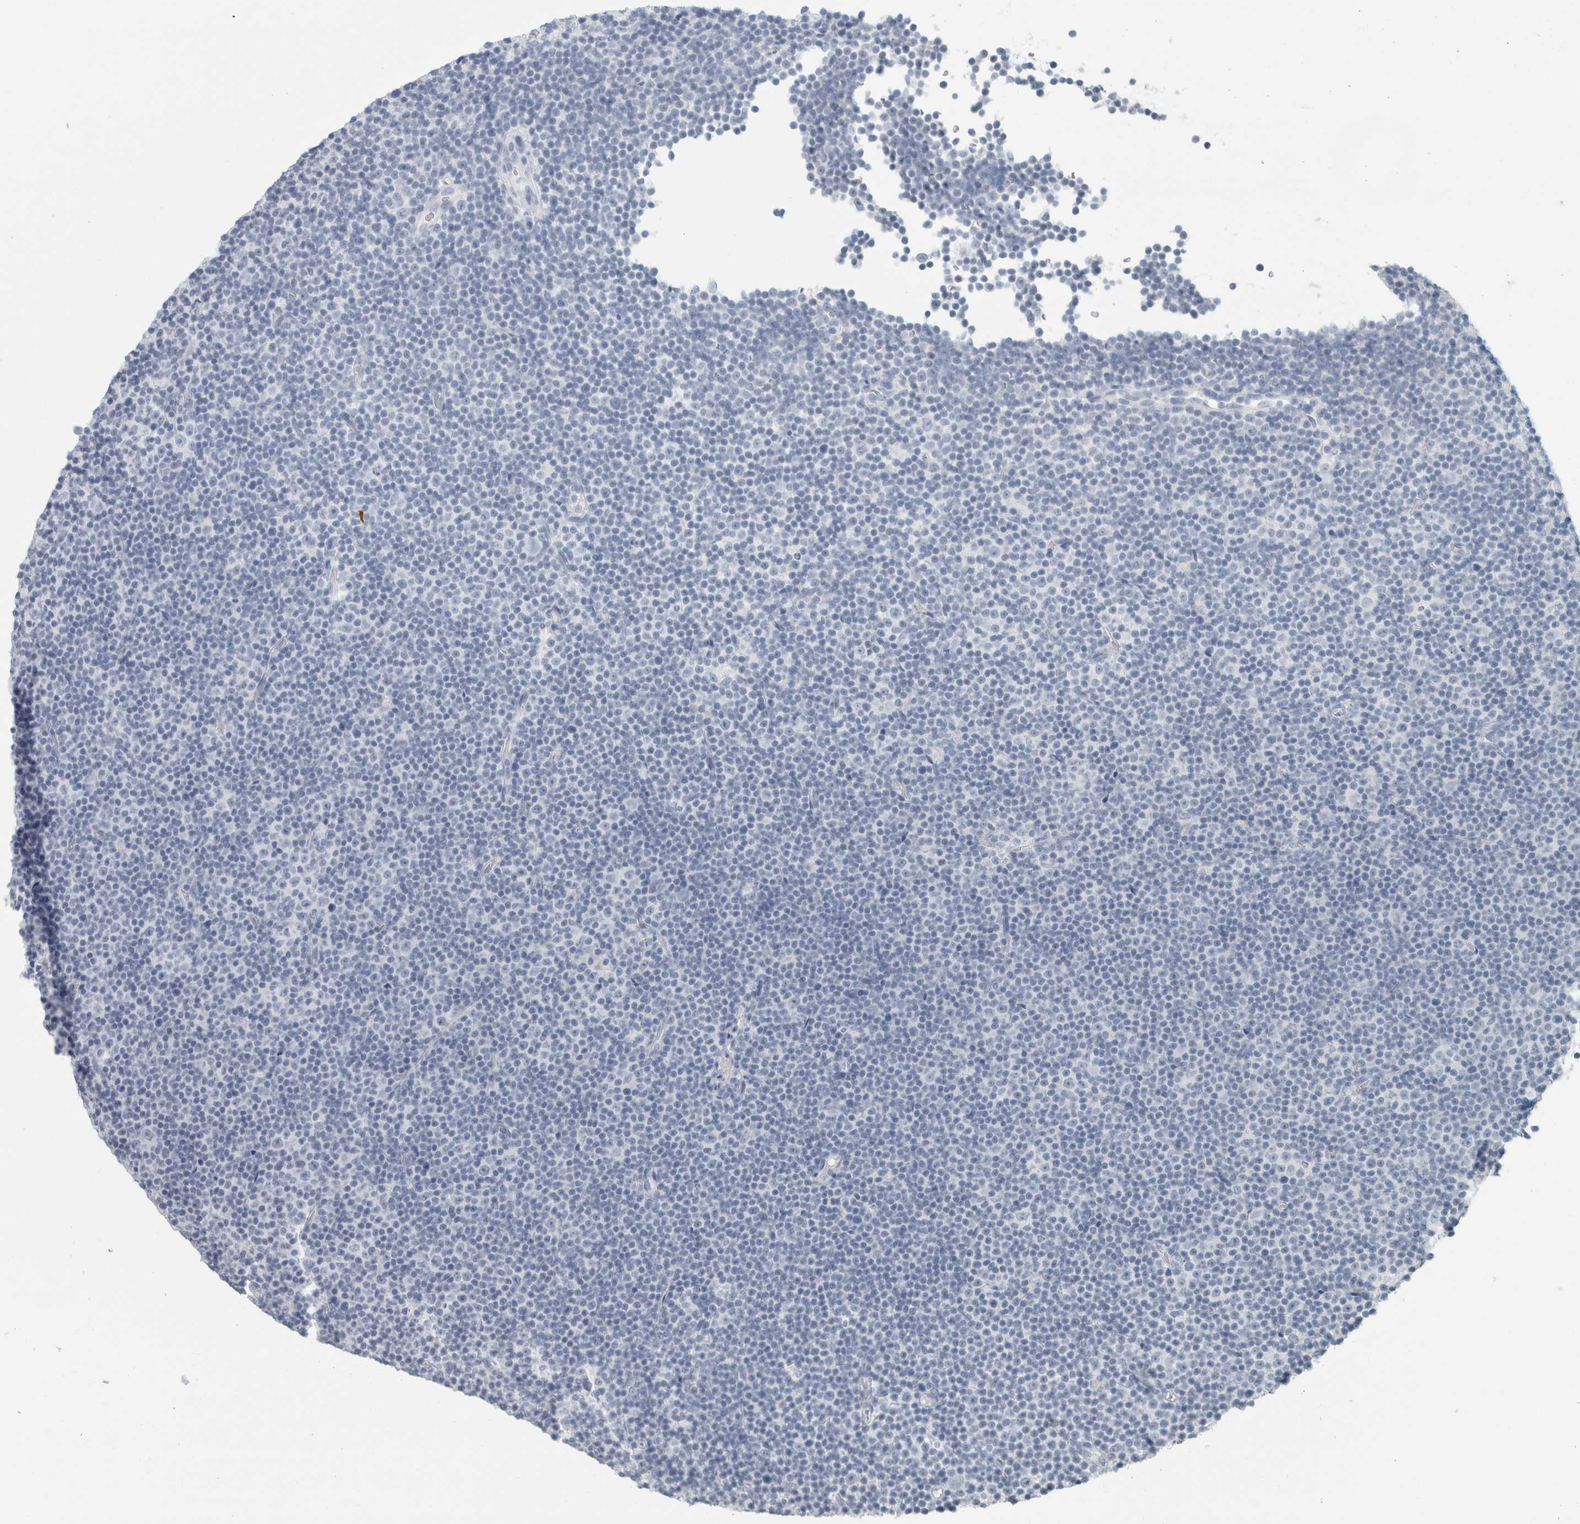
{"staining": {"intensity": "negative", "quantity": "none", "location": "none"}, "tissue": "lymphoma", "cell_type": "Tumor cells", "image_type": "cancer", "snomed": [{"axis": "morphology", "description": "Malignant lymphoma, non-Hodgkin's type, Low grade"}, {"axis": "topography", "description": "Lymph node"}], "caption": "Immunohistochemical staining of low-grade malignant lymphoma, non-Hodgkin's type displays no significant positivity in tumor cells.", "gene": "SLC28A3", "patient": {"sex": "female", "age": 67}}